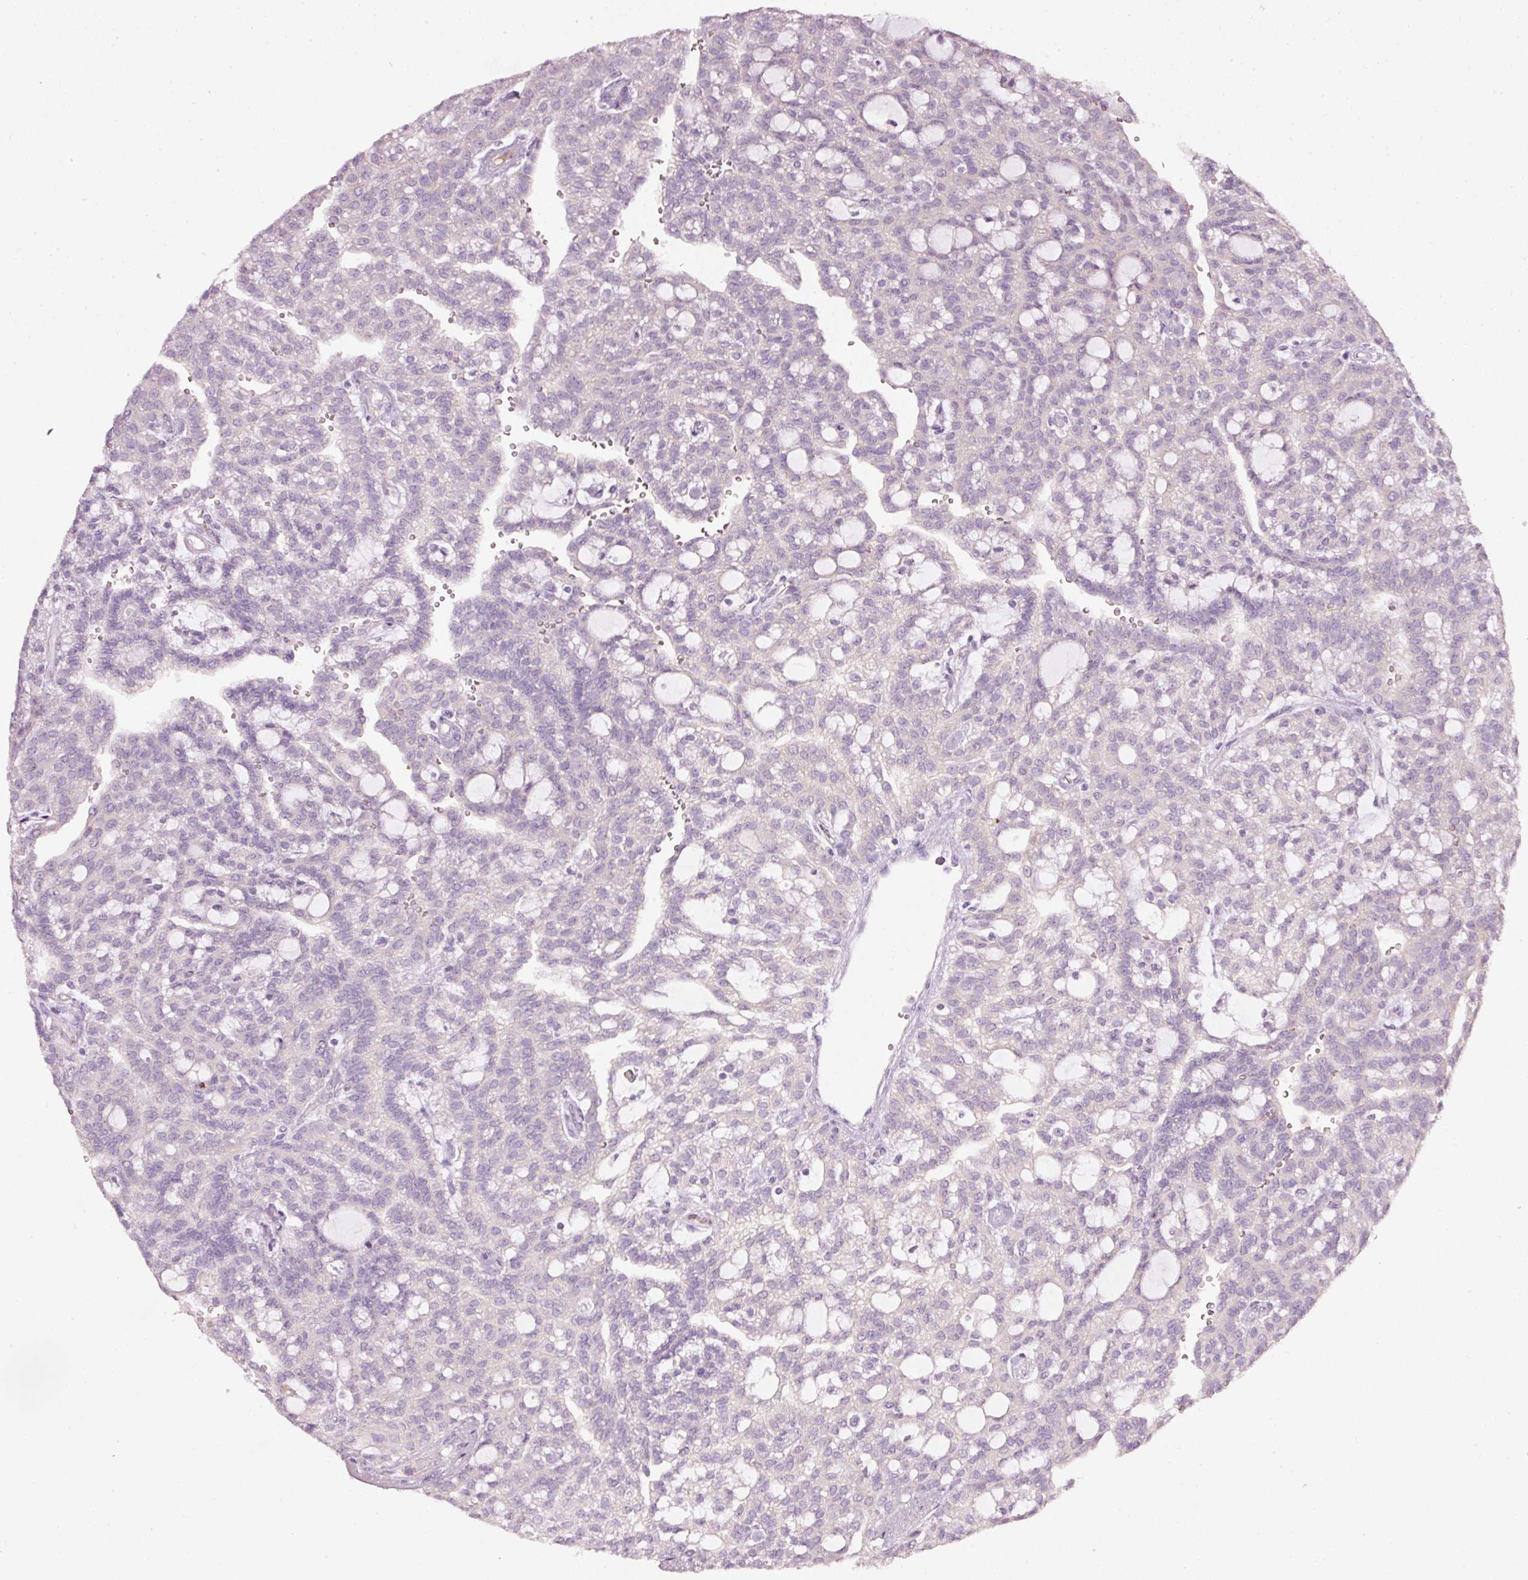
{"staining": {"intensity": "negative", "quantity": "none", "location": "none"}, "tissue": "renal cancer", "cell_type": "Tumor cells", "image_type": "cancer", "snomed": [{"axis": "morphology", "description": "Adenocarcinoma, NOS"}, {"axis": "topography", "description": "Kidney"}], "caption": "This is an immunohistochemistry image of human renal adenocarcinoma. There is no staining in tumor cells.", "gene": "PDXDC1", "patient": {"sex": "male", "age": 63}}